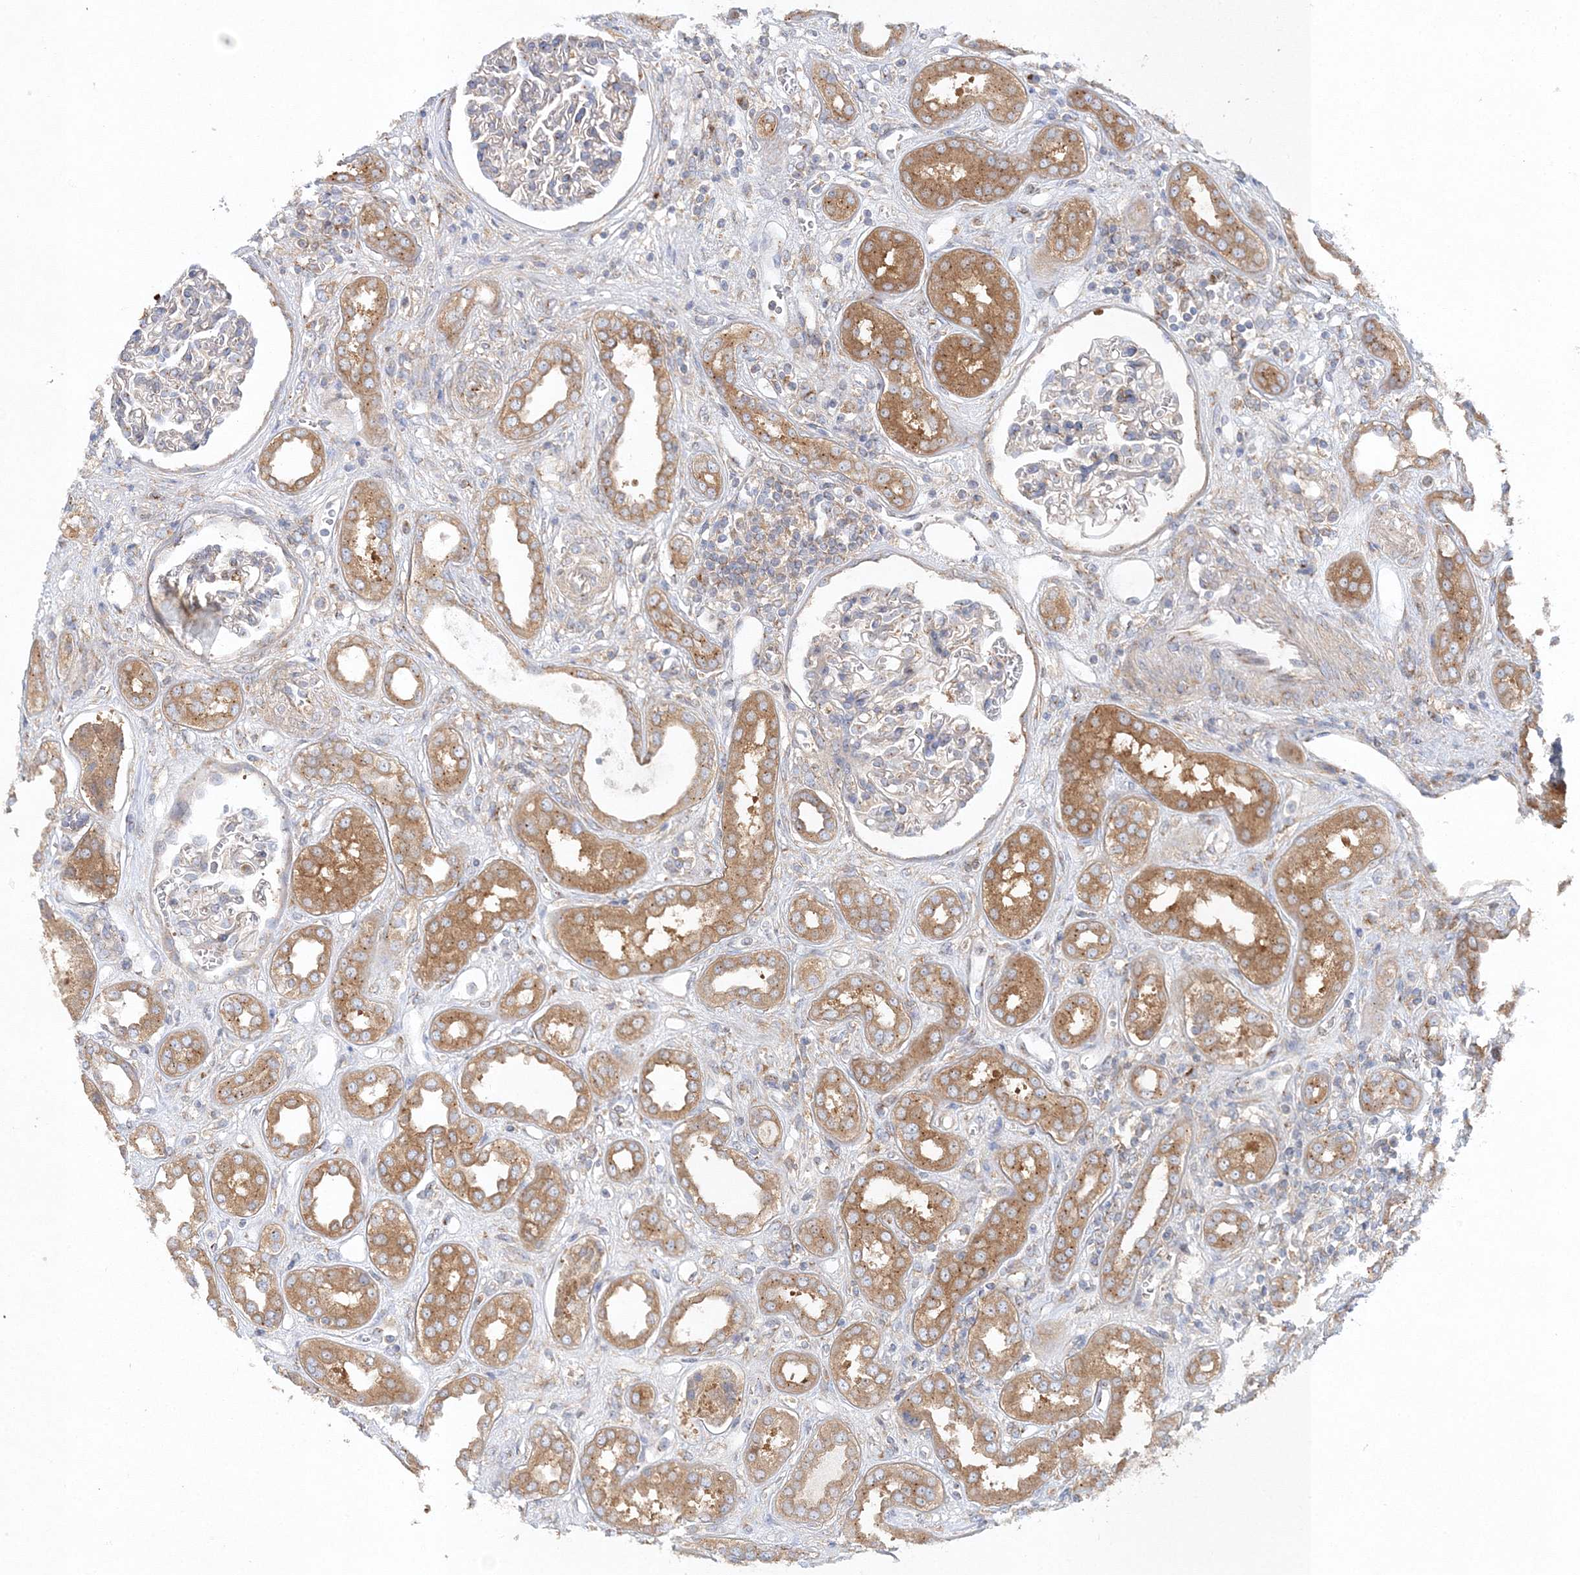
{"staining": {"intensity": "weak", "quantity": "<25%", "location": "cytoplasmic/membranous"}, "tissue": "kidney", "cell_type": "Cells in glomeruli", "image_type": "normal", "snomed": [{"axis": "morphology", "description": "Normal tissue, NOS"}, {"axis": "topography", "description": "Kidney"}], "caption": "Human kidney stained for a protein using IHC demonstrates no positivity in cells in glomeruli.", "gene": "SEC23IP", "patient": {"sex": "male", "age": 59}}